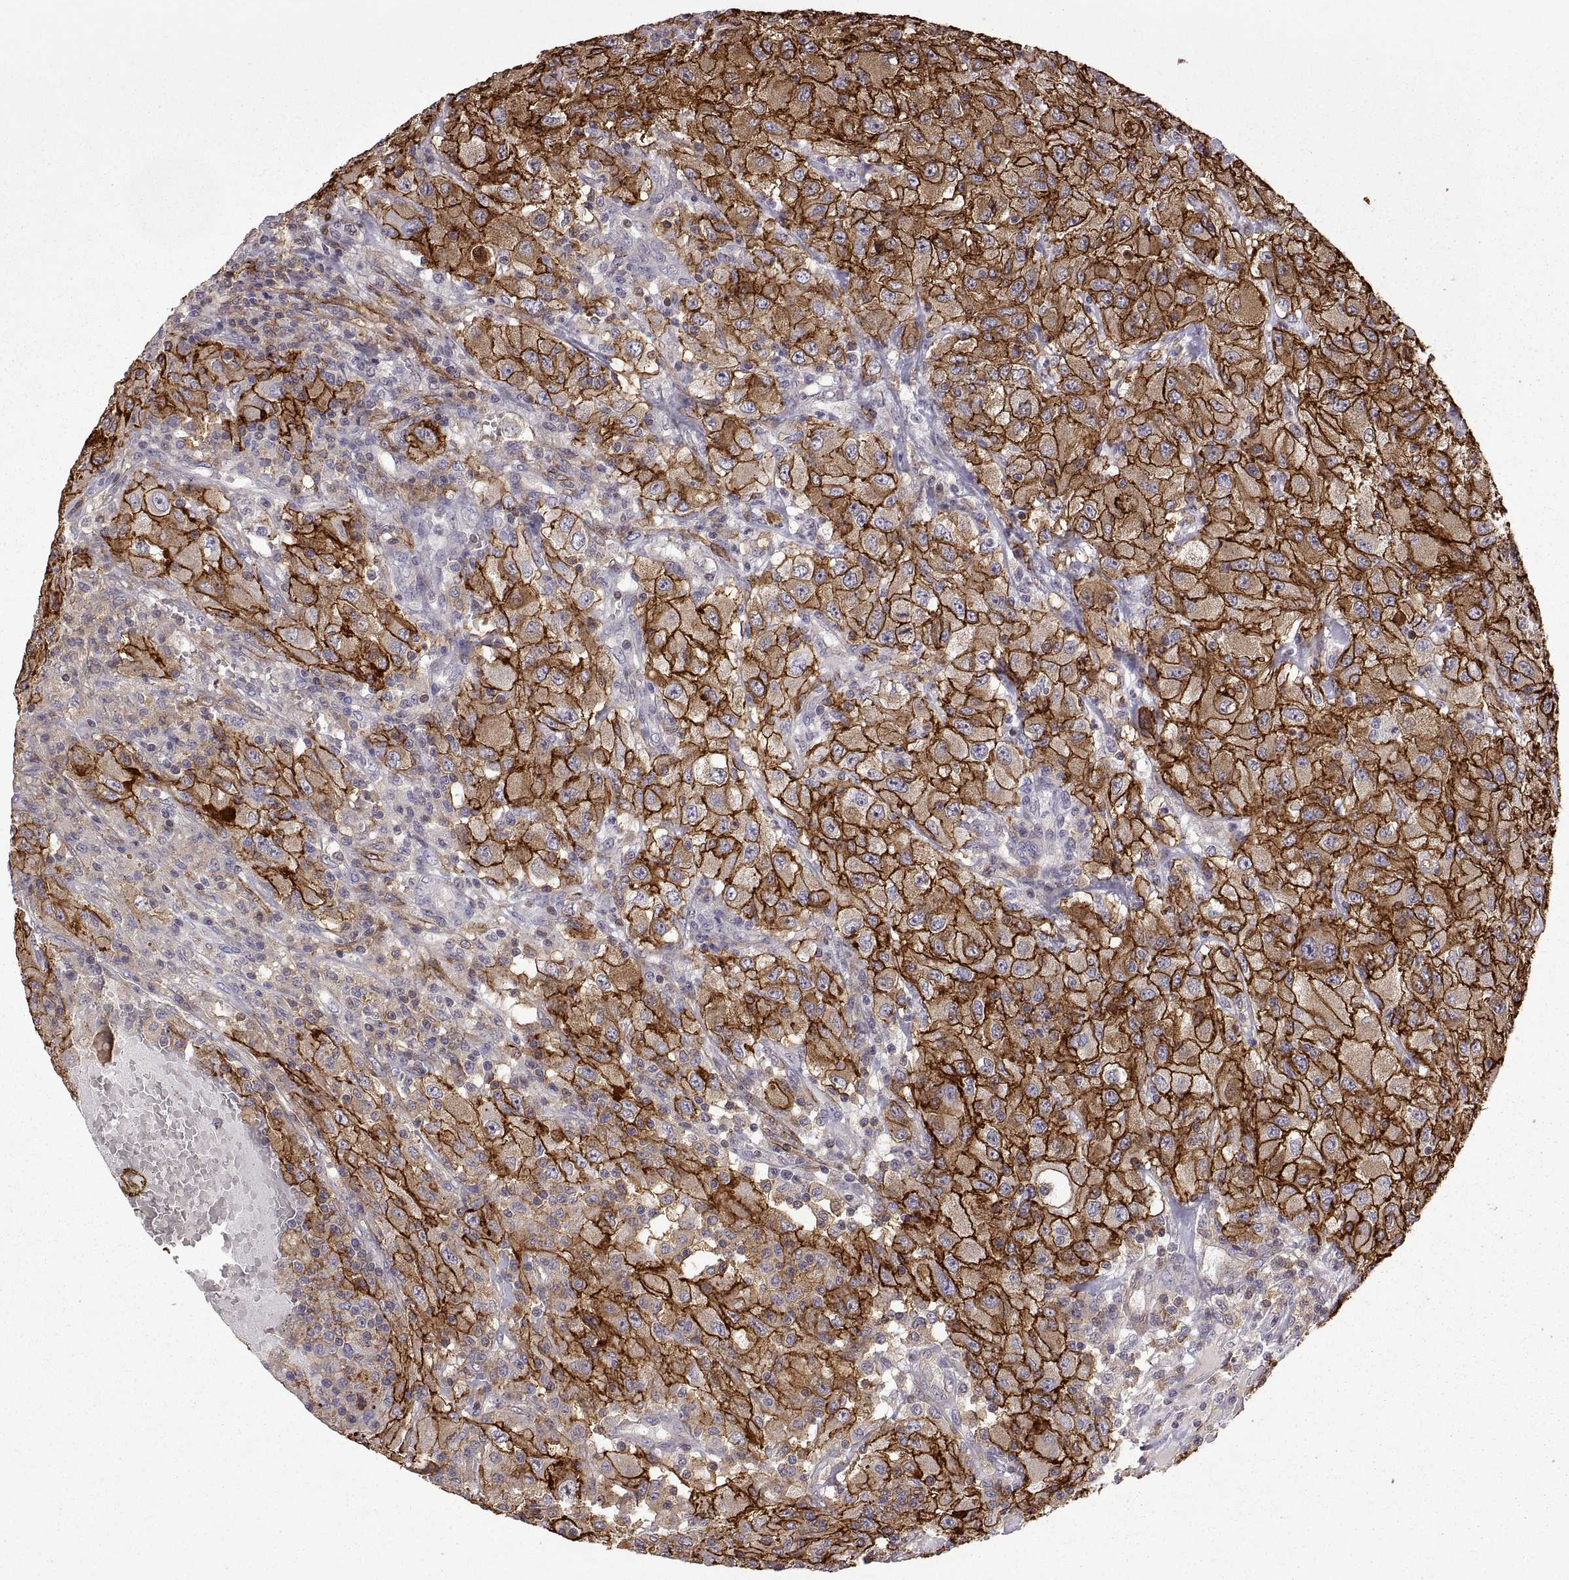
{"staining": {"intensity": "strong", "quantity": ">75%", "location": "cytoplasmic/membranous"}, "tissue": "renal cancer", "cell_type": "Tumor cells", "image_type": "cancer", "snomed": [{"axis": "morphology", "description": "Adenocarcinoma, NOS"}, {"axis": "topography", "description": "Kidney"}], "caption": "Protein staining of renal adenocarcinoma tissue exhibits strong cytoplasmic/membranous positivity in approximately >75% of tumor cells. (DAB IHC with brightfield microscopy, high magnification).", "gene": "S100A10", "patient": {"sex": "female", "age": 67}}